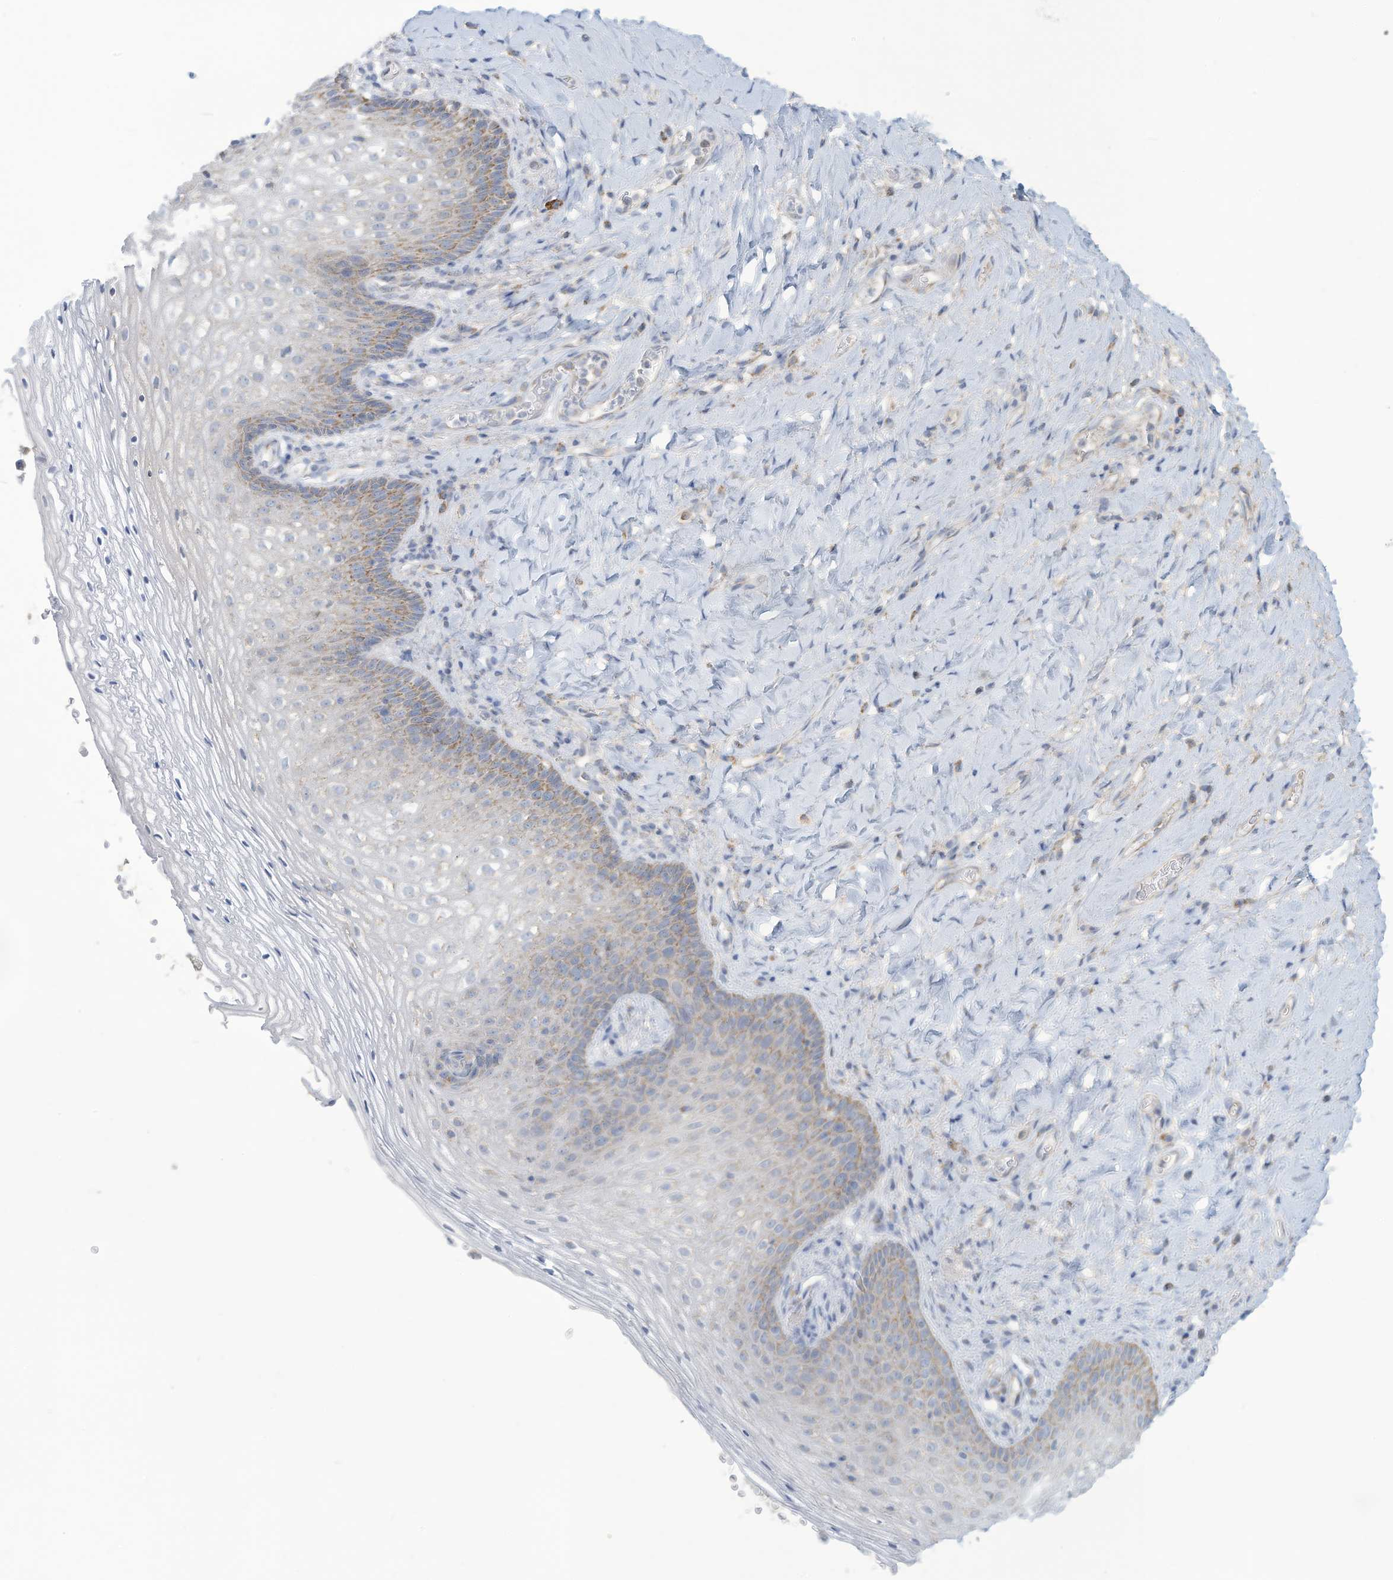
{"staining": {"intensity": "moderate", "quantity": "<25%", "location": "cytoplasmic/membranous"}, "tissue": "vagina", "cell_type": "Squamous epithelial cells", "image_type": "normal", "snomed": [{"axis": "morphology", "description": "Normal tissue, NOS"}, {"axis": "topography", "description": "Vagina"}], "caption": "Benign vagina displays moderate cytoplasmic/membranous positivity in about <25% of squamous epithelial cells, visualized by immunohistochemistry.", "gene": "NLN", "patient": {"sex": "female", "age": 60}}